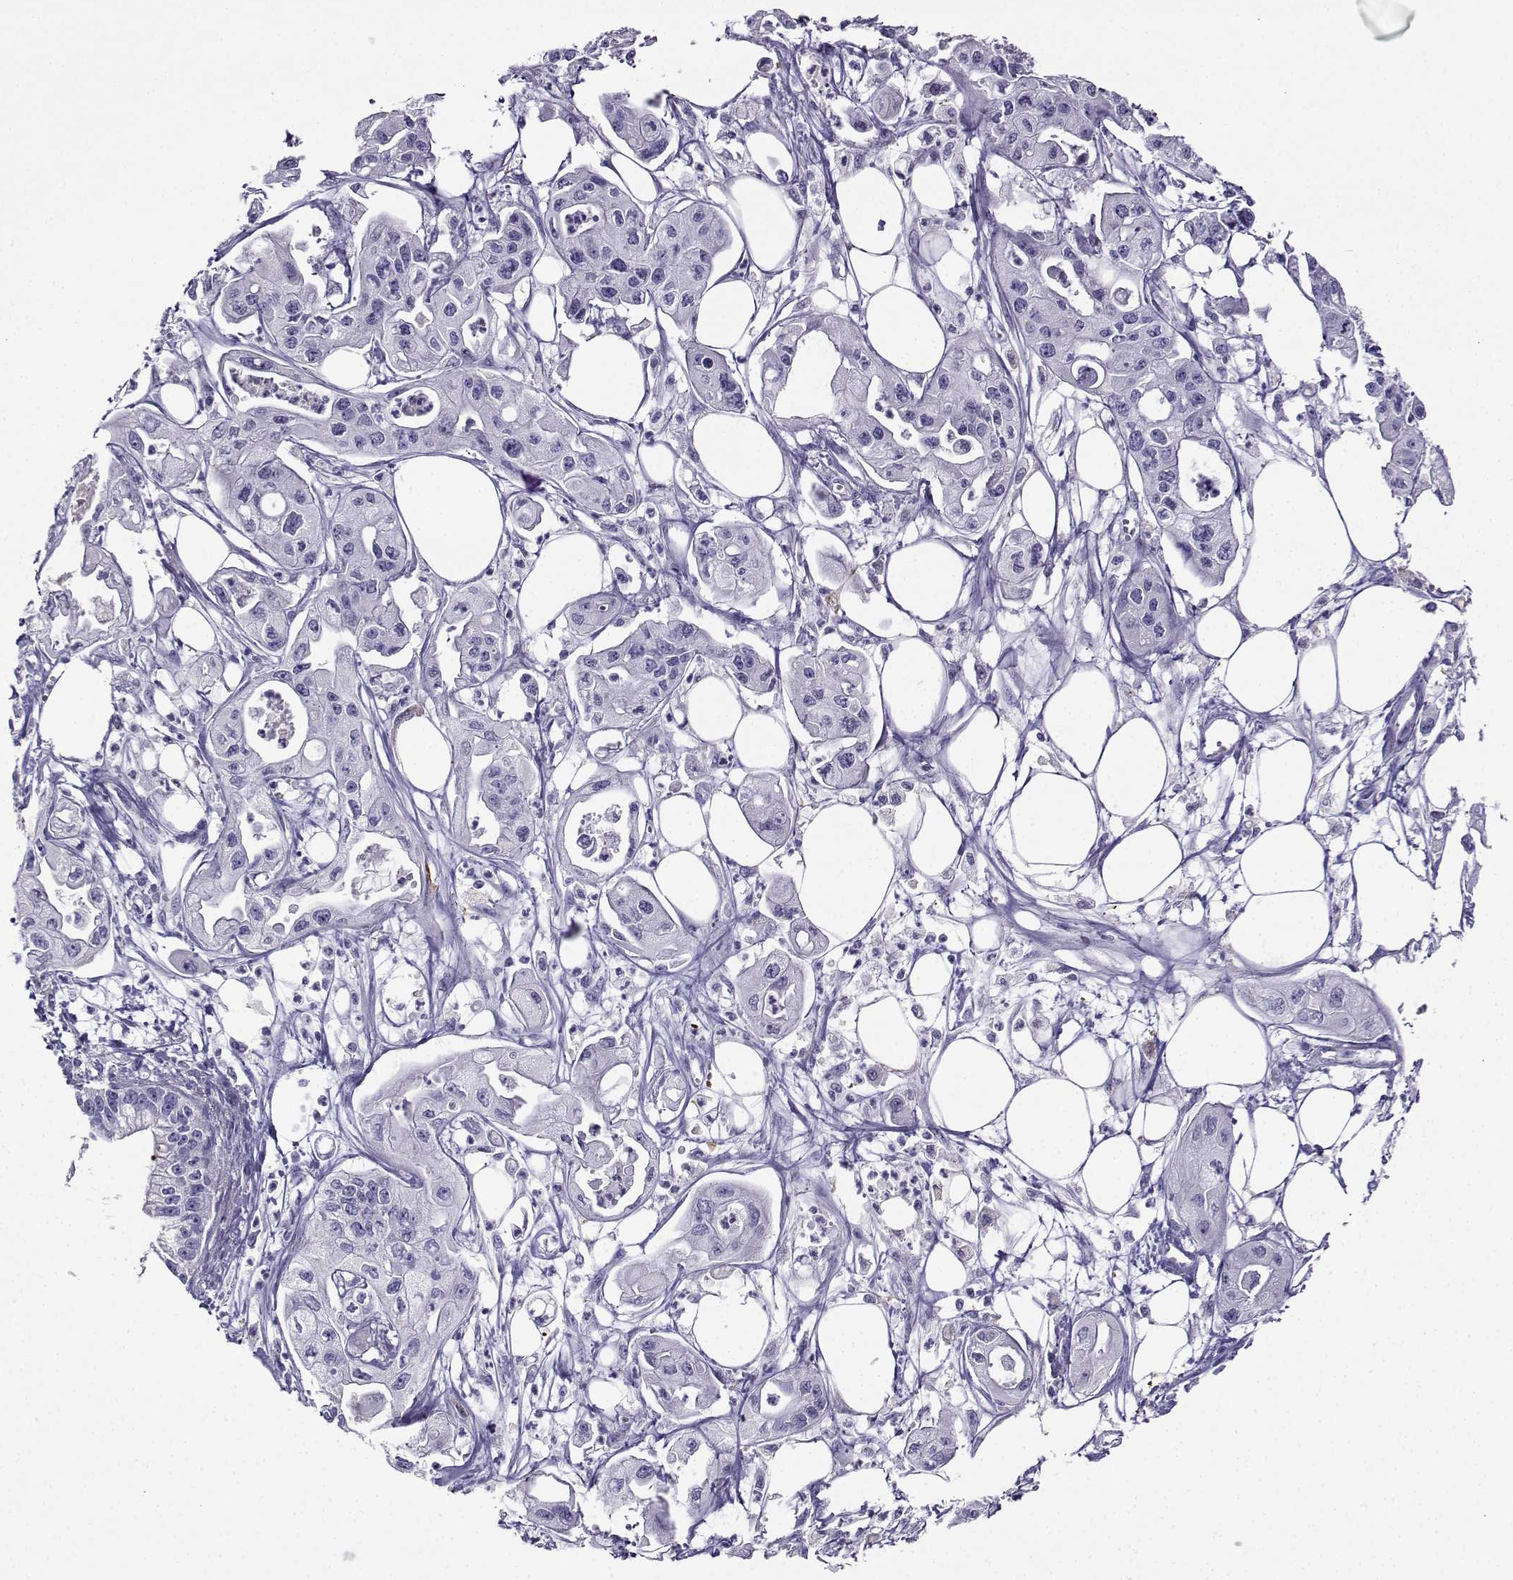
{"staining": {"intensity": "negative", "quantity": "none", "location": "none"}, "tissue": "pancreatic cancer", "cell_type": "Tumor cells", "image_type": "cancer", "snomed": [{"axis": "morphology", "description": "Adenocarcinoma, NOS"}, {"axis": "topography", "description": "Pancreas"}], "caption": "Pancreatic adenocarcinoma stained for a protein using IHC demonstrates no expression tumor cells.", "gene": "LINGO1", "patient": {"sex": "male", "age": 70}}